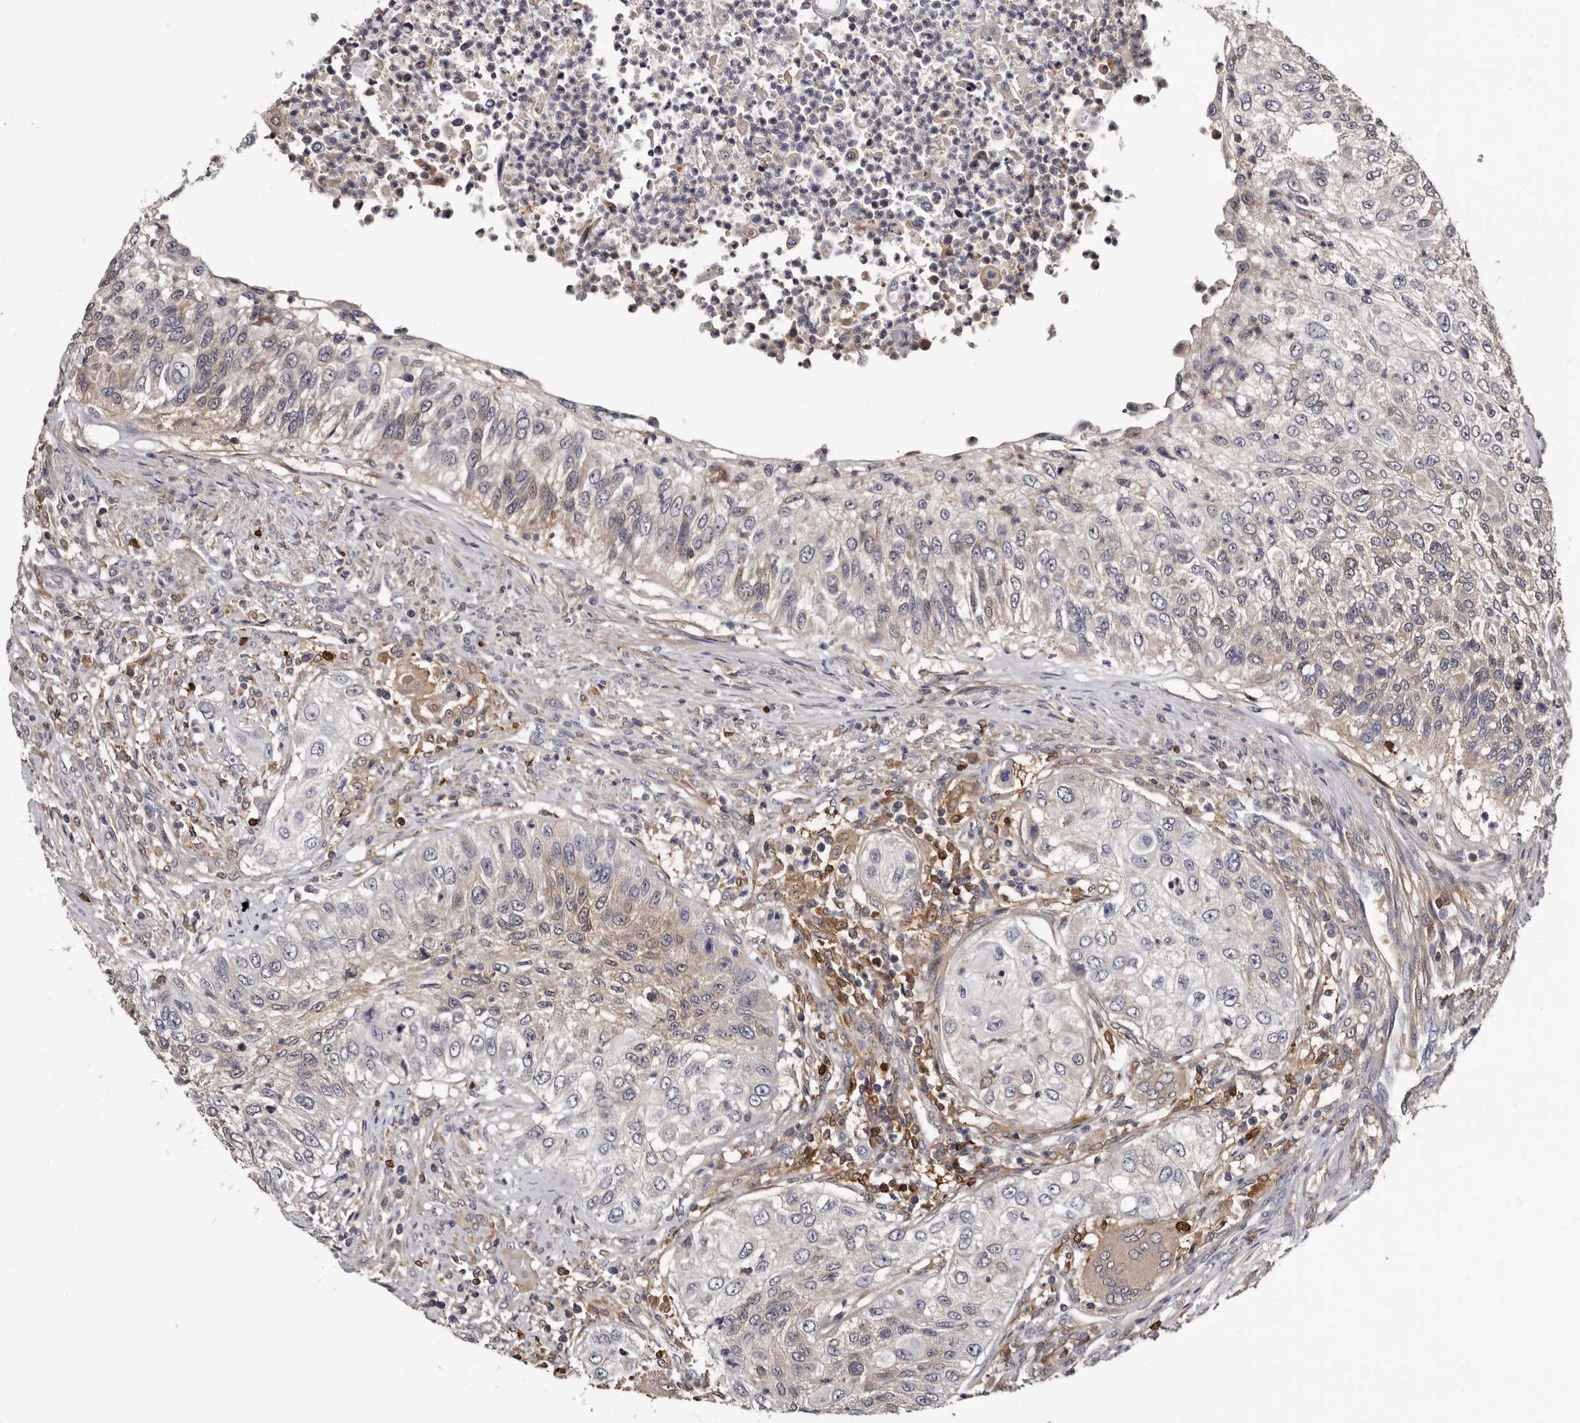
{"staining": {"intensity": "weak", "quantity": "25%-75%", "location": "cytoplasmic/membranous"}, "tissue": "urothelial cancer", "cell_type": "Tumor cells", "image_type": "cancer", "snomed": [{"axis": "morphology", "description": "Urothelial carcinoma, High grade"}, {"axis": "topography", "description": "Urinary bladder"}], "caption": "IHC (DAB (3,3'-diaminobenzidine)) staining of high-grade urothelial carcinoma exhibits weak cytoplasmic/membranous protein staining in approximately 25%-75% of tumor cells.", "gene": "DNPH1", "patient": {"sex": "female", "age": 60}}